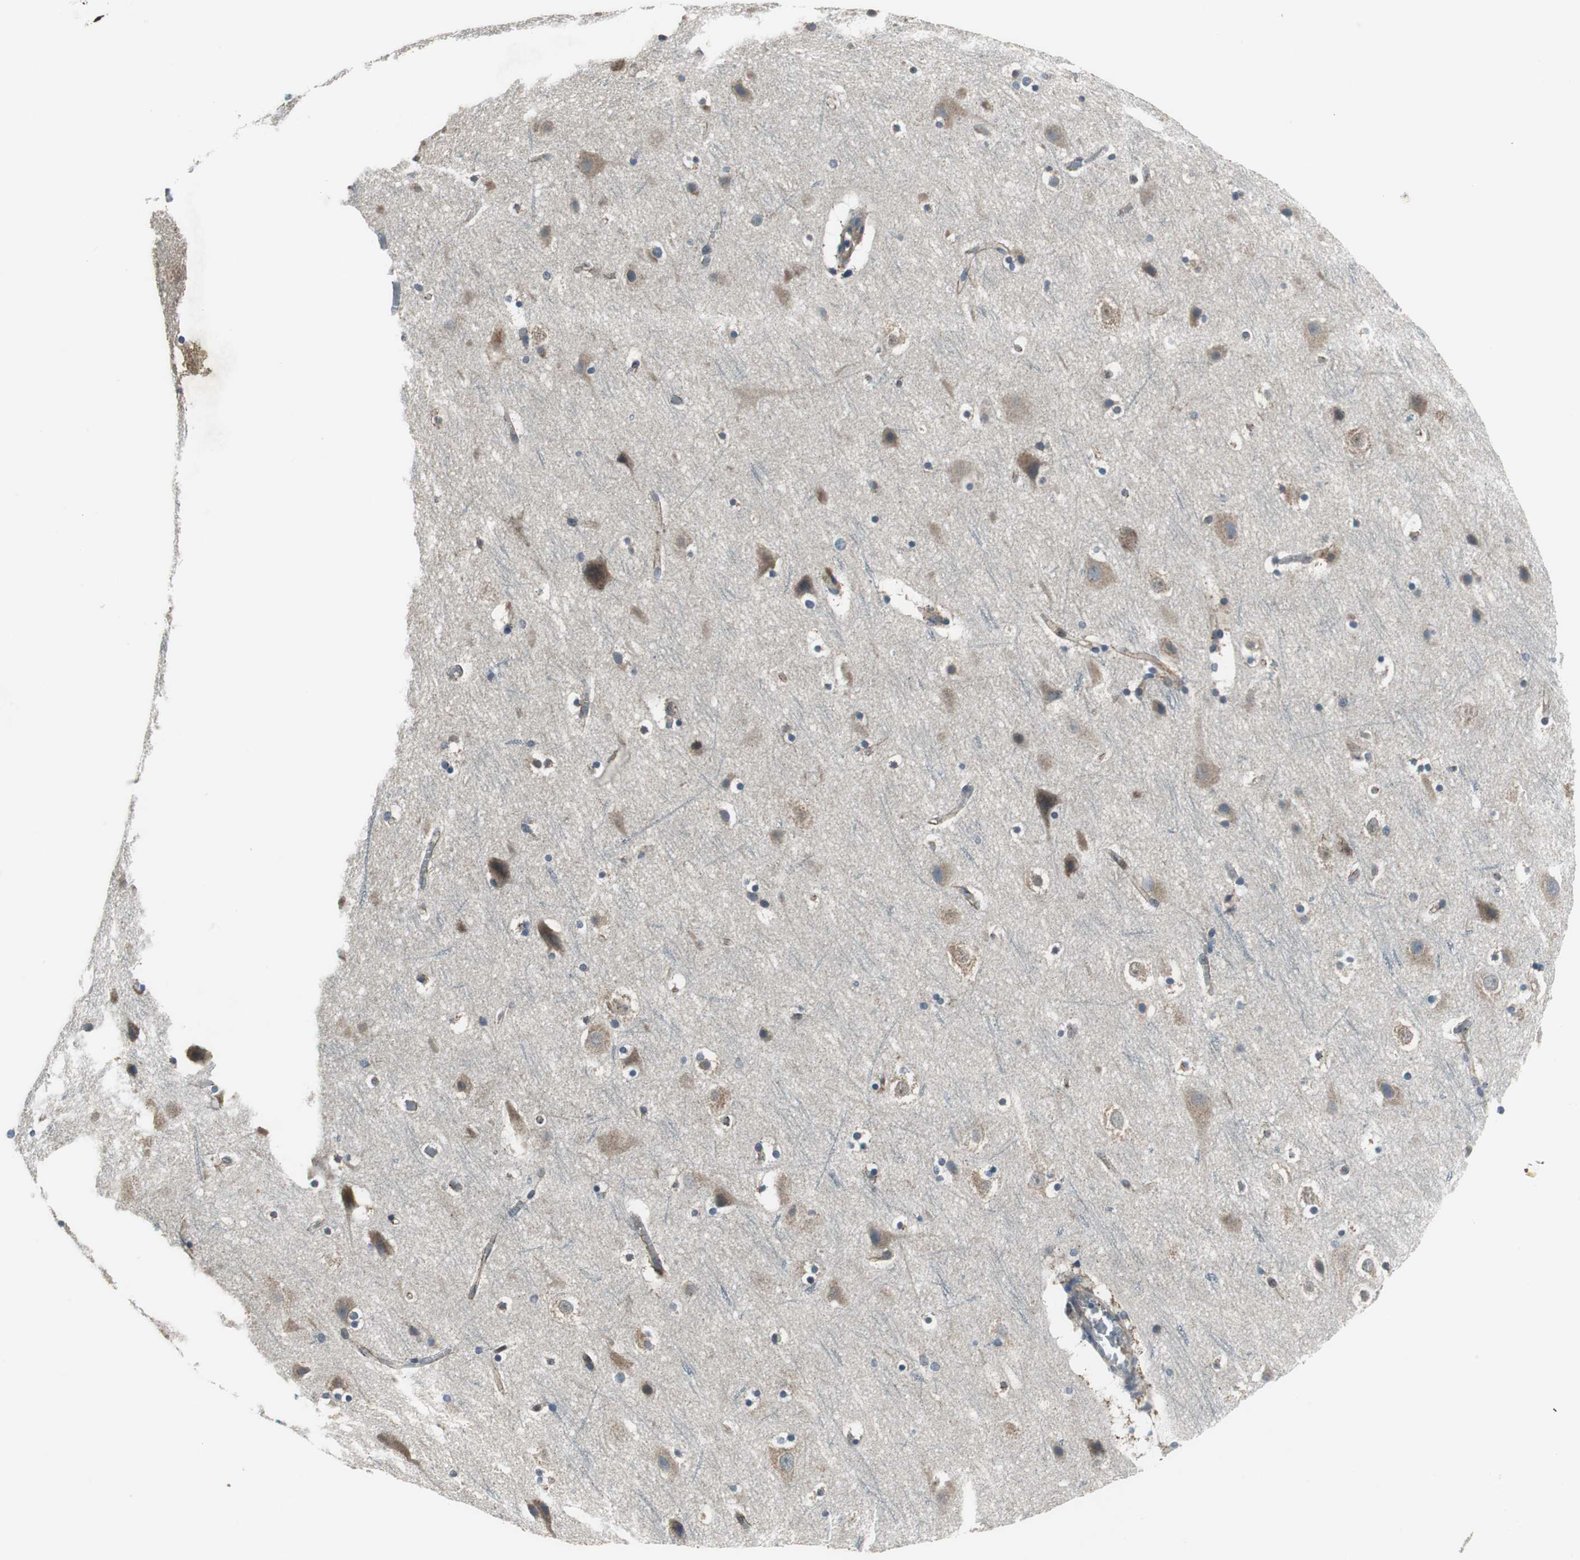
{"staining": {"intensity": "weak", "quantity": "25%-75%", "location": "cytoplasmic/membranous"}, "tissue": "cerebral cortex", "cell_type": "Endothelial cells", "image_type": "normal", "snomed": [{"axis": "morphology", "description": "Normal tissue, NOS"}, {"axis": "topography", "description": "Cerebral cortex"}], "caption": "Protein expression analysis of benign cerebral cortex exhibits weak cytoplasmic/membranous staining in about 25%-75% of endothelial cells.", "gene": "PI4KB", "patient": {"sex": "male", "age": 45}}